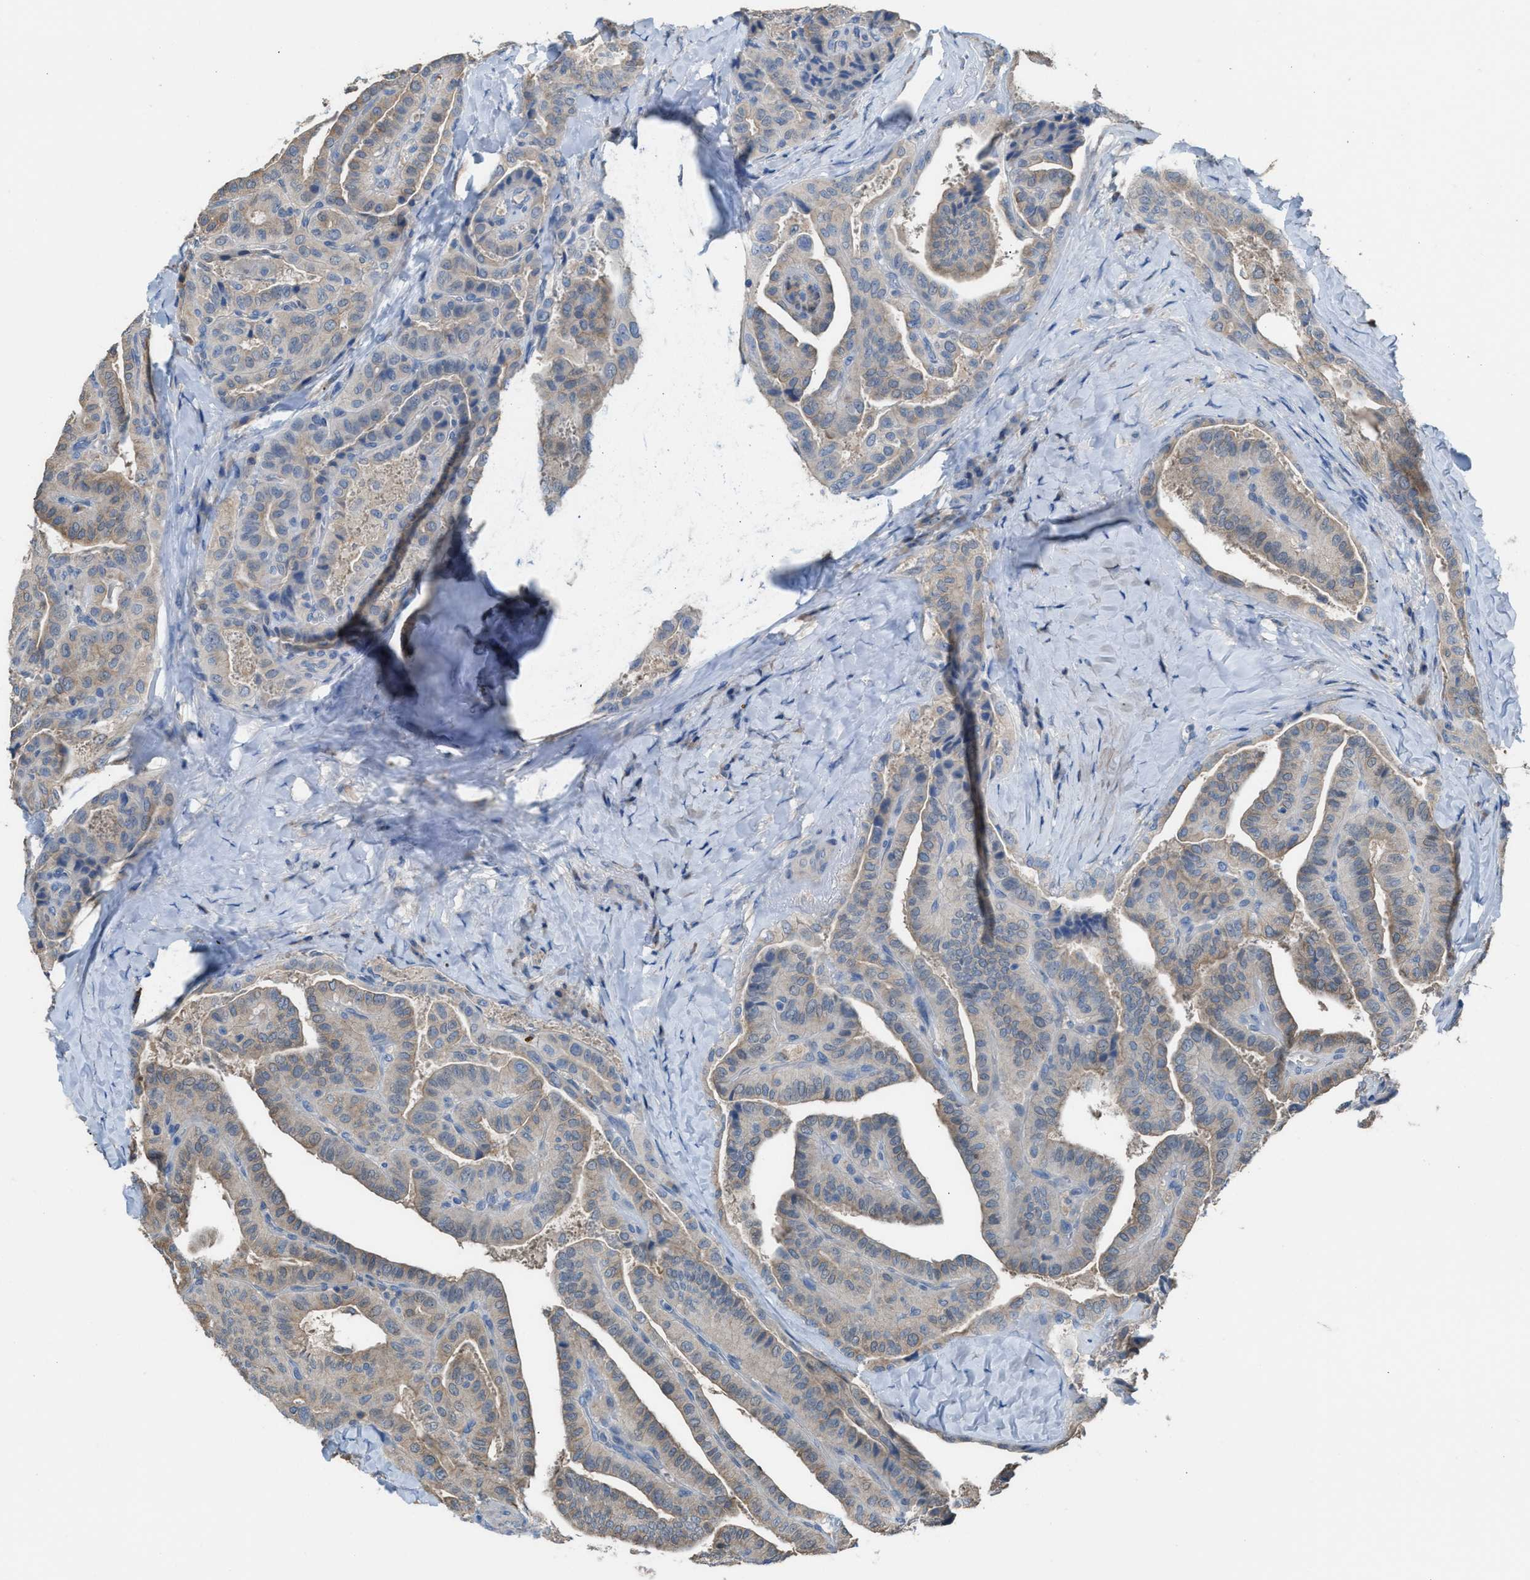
{"staining": {"intensity": "weak", "quantity": "25%-75%", "location": "cytoplasmic/membranous"}, "tissue": "thyroid cancer", "cell_type": "Tumor cells", "image_type": "cancer", "snomed": [{"axis": "morphology", "description": "Papillary adenocarcinoma, NOS"}, {"axis": "topography", "description": "Thyroid gland"}], "caption": "This histopathology image exhibits immunohistochemistry (IHC) staining of human thyroid papillary adenocarcinoma, with low weak cytoplasmic/membranous expression in about 25%-75% of tumor cells.", "gene": "NQO2", "patient": {"sex": "male", "age": 77}}